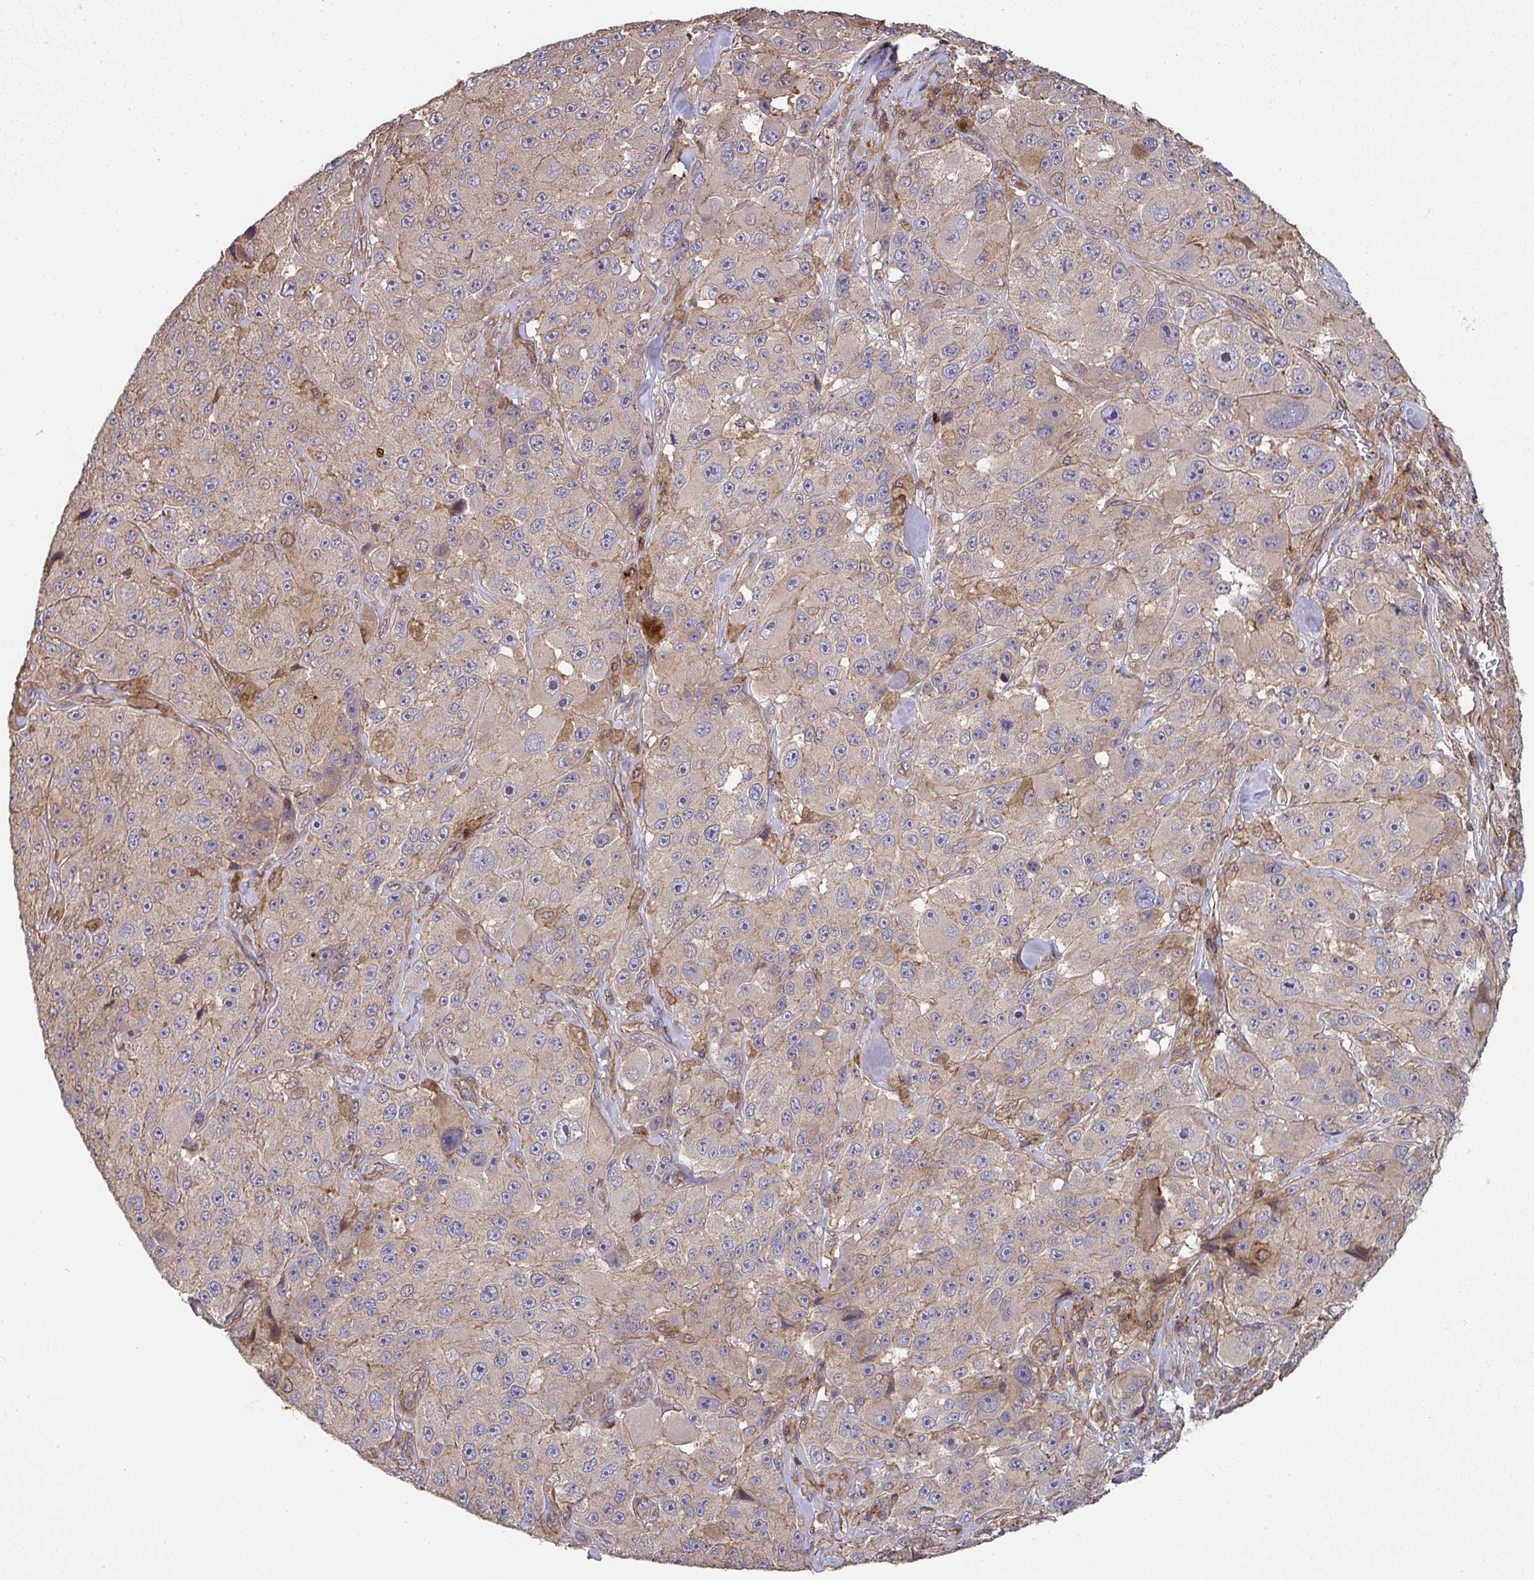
{"staining": {"intensity": "moderate", "quantity": "<25%", "location": "cytoplasmic/membranous"}, "tissue": "melanoma", "cell_type": "Tumor cells", "image_type": "cancer", "snomed": [{"axis": "morphology", "description": "Malignant melanoma, Metastatic site"}, {"axis": "topography", "description": "Lymph node"}], "caption": "Immunohistochemistry (IHC) staining of malignant melanoma (metastatic site), which reveals low levels of moderate cytoplasmic/membranous expression in about <25% of tumor cells indicating moderate cytoplasmic/membranous protein staining. The staining was performed using DAB (3,3'-diaminobenzidine) (brown) for protein detection and nuclei were counterstained in hematoxylin (blue).", "gene": "TNMD", "patient": {"sex": "male", "age": 62}}